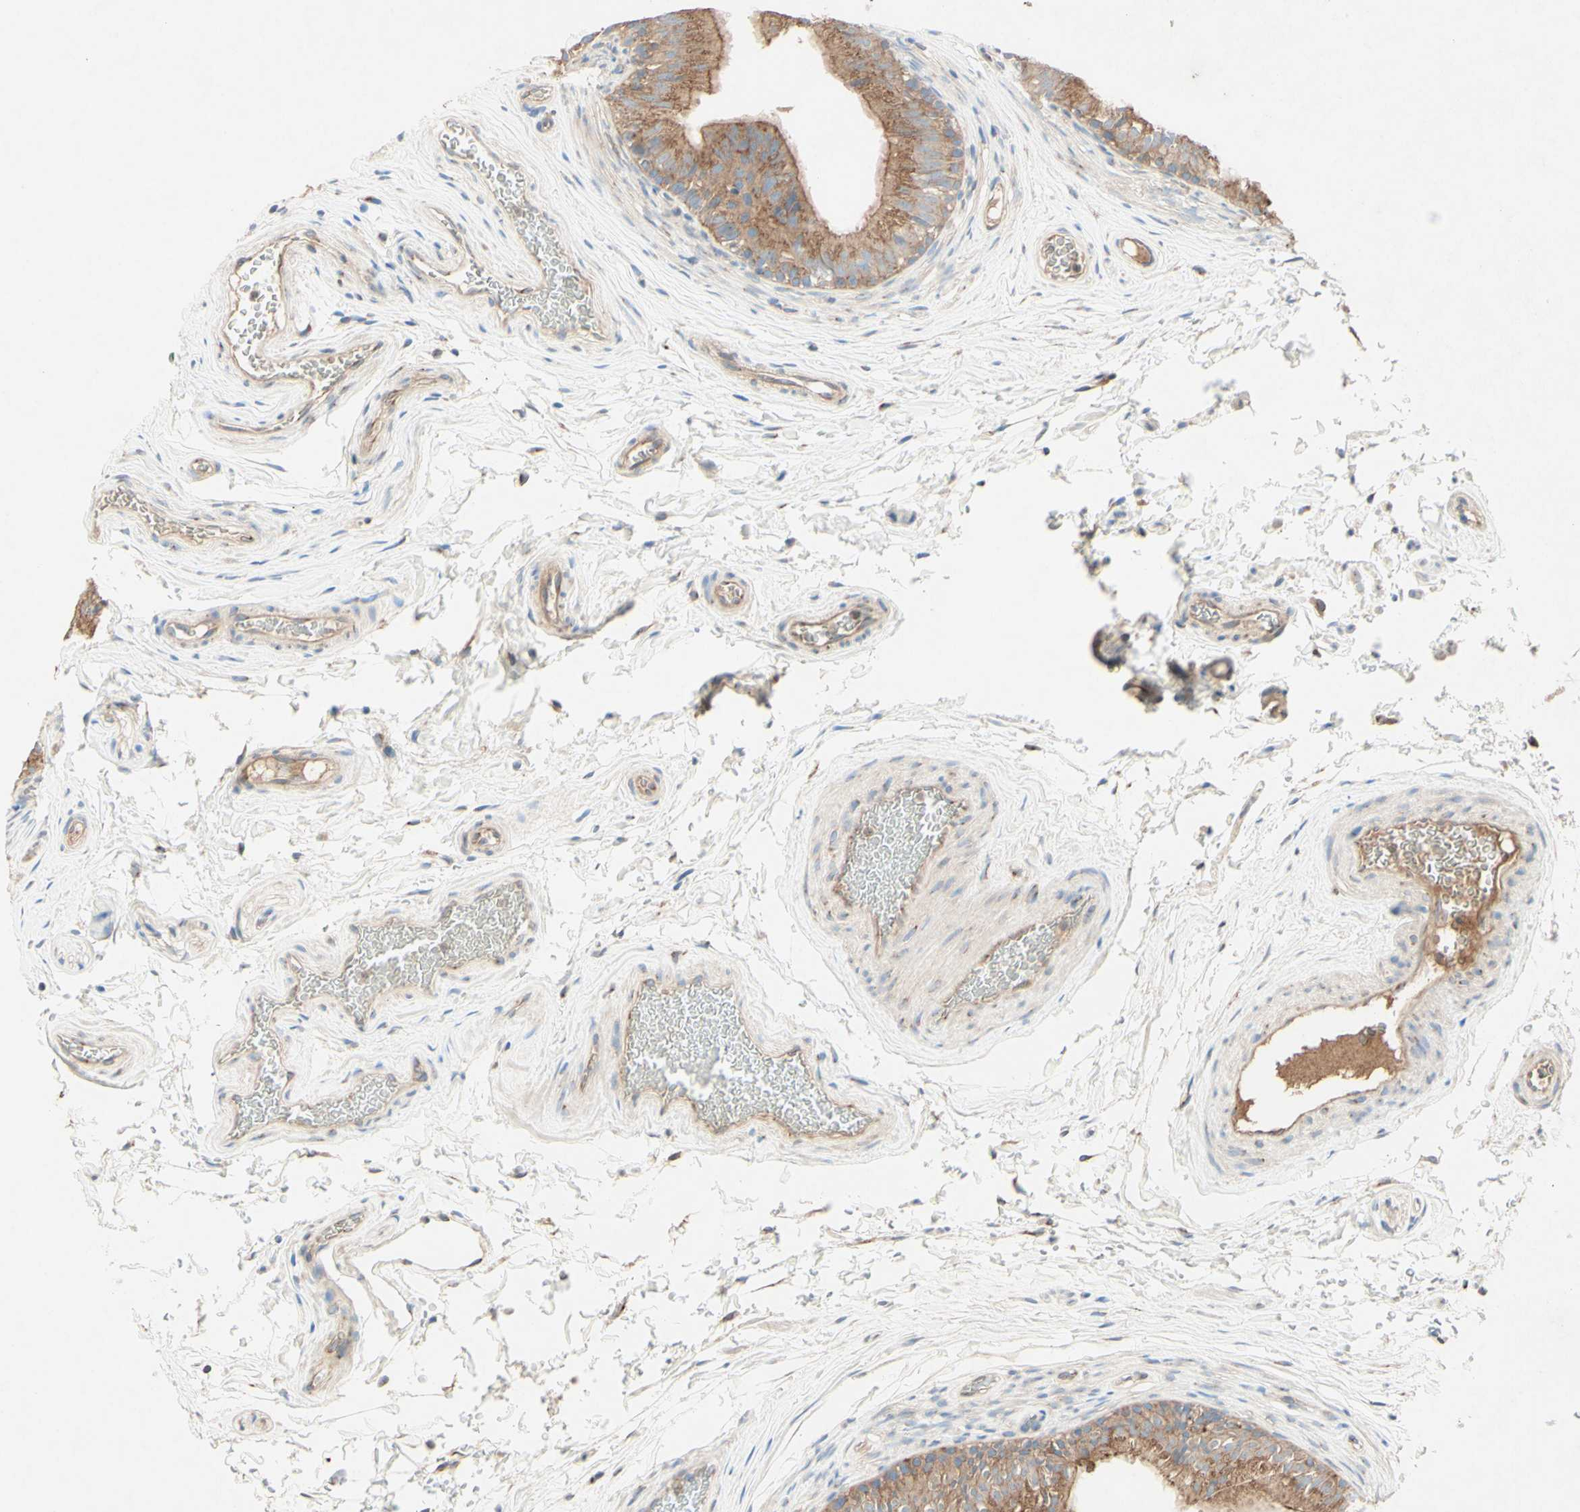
{"staining": {"intensity": "moderate", "quantity": ">75%", "location": "cytoplasmic/membranous"}, "tissue": "epididymis", "cell_type": "Glandular cells", "image_type": "normal", "snomed": [{"axis": "morphology", "description": "Normal tissue, NOS"}, {"axis": "topography", "description": "Epididymis"}], "caption": "This histopathology image reveals immunohistochemistry staining of normal epididymis, with medium moderate cytoplasmic/membranous staining in approximately >75% of glandular cells.", "gene": "MTM1", "patient": {"sex": "male", "age": 36}}